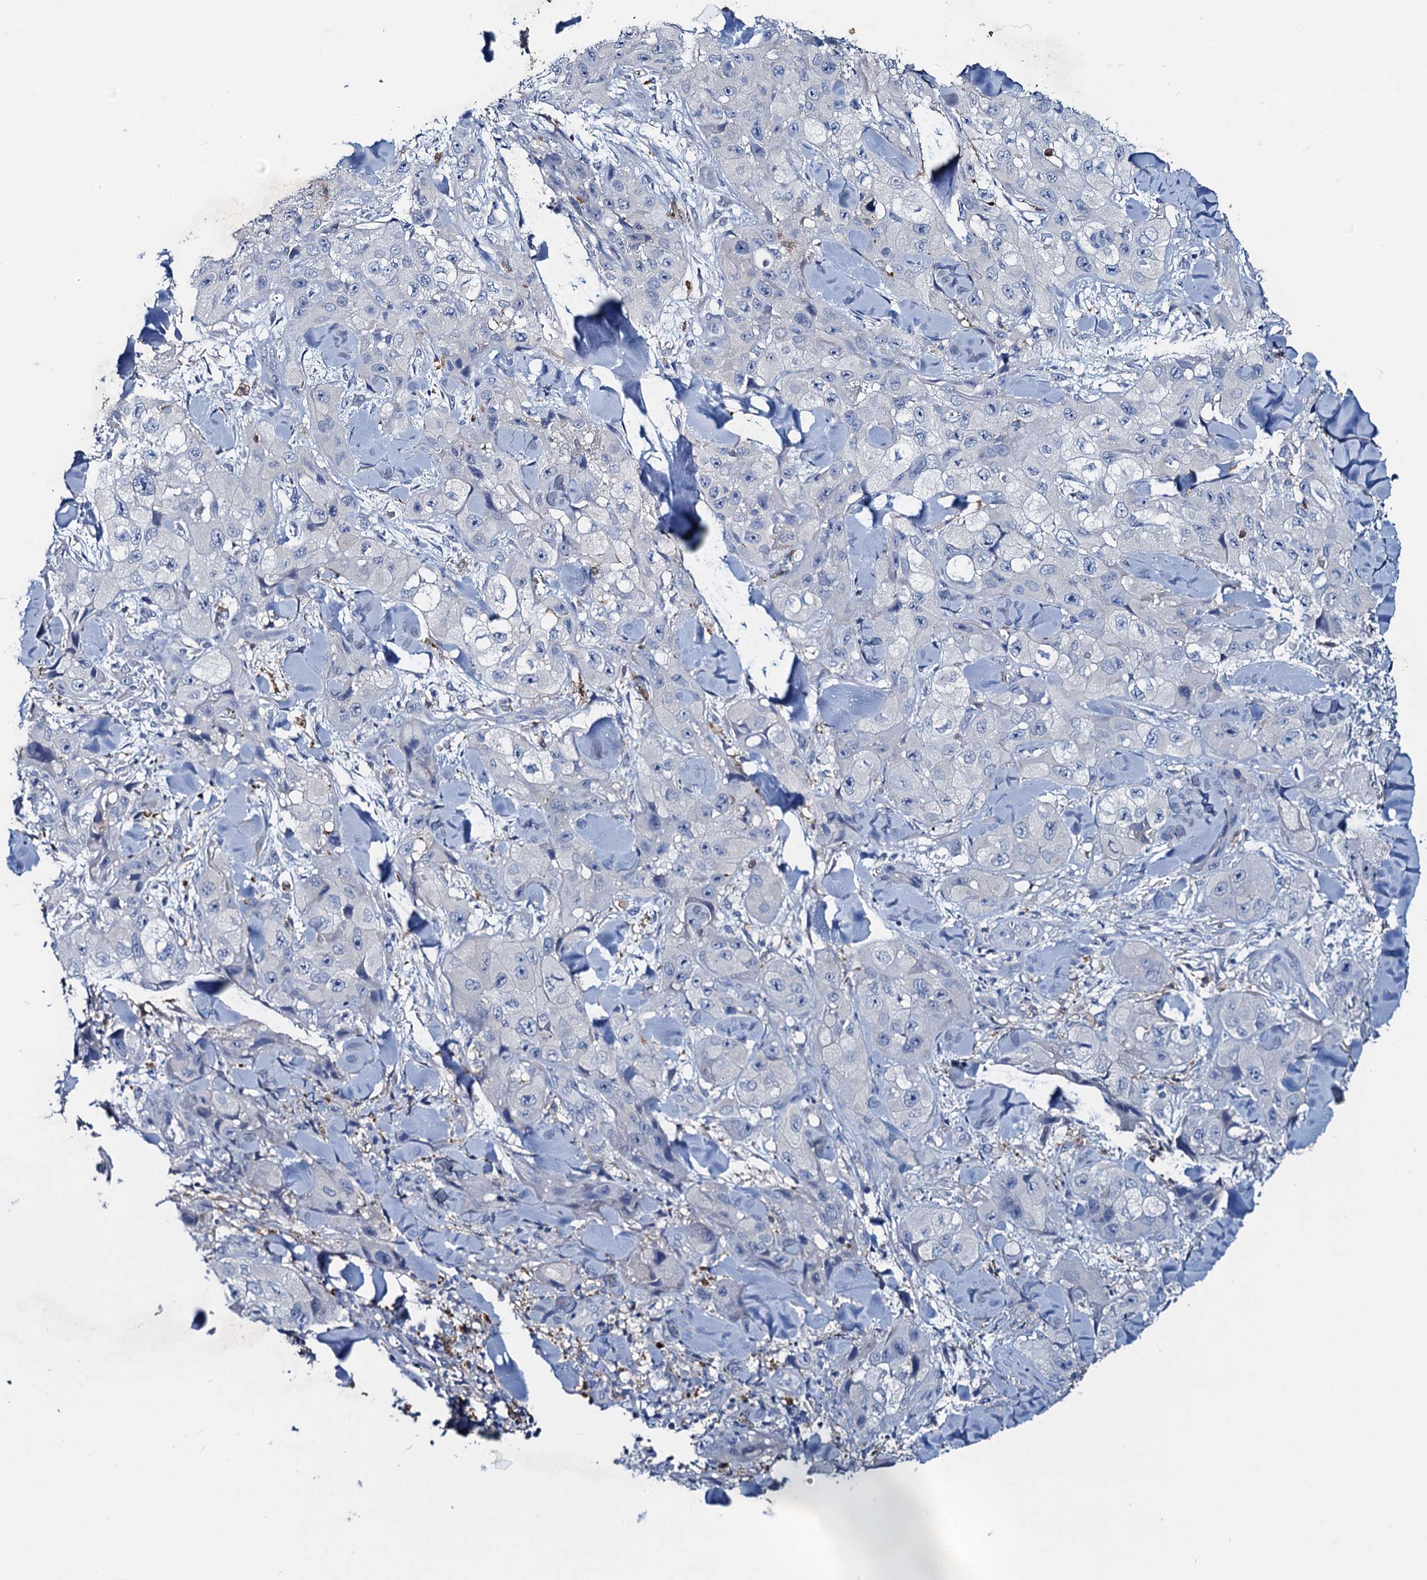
{"staining": {"intensity": "negative", "quantity": "none", "location": "none"}, "tissue": "skin cancer", "cell_type": "Tumor cells", "image_type": "cancer", "snomed": [{"axis": "morphology", "description": "Squamous cell carcinoma, NOS"}, {"axis": "topography", "description": "Skin"}, {"axis": "topography", "description": "Subcutis"}], "caption": "Squamous cell carcinoma (skin) stained for a protein using IHC exhibits no positivity tumor cells.", "gene": "RTKN2", "patient": {"sex": "male", "age": 73}}